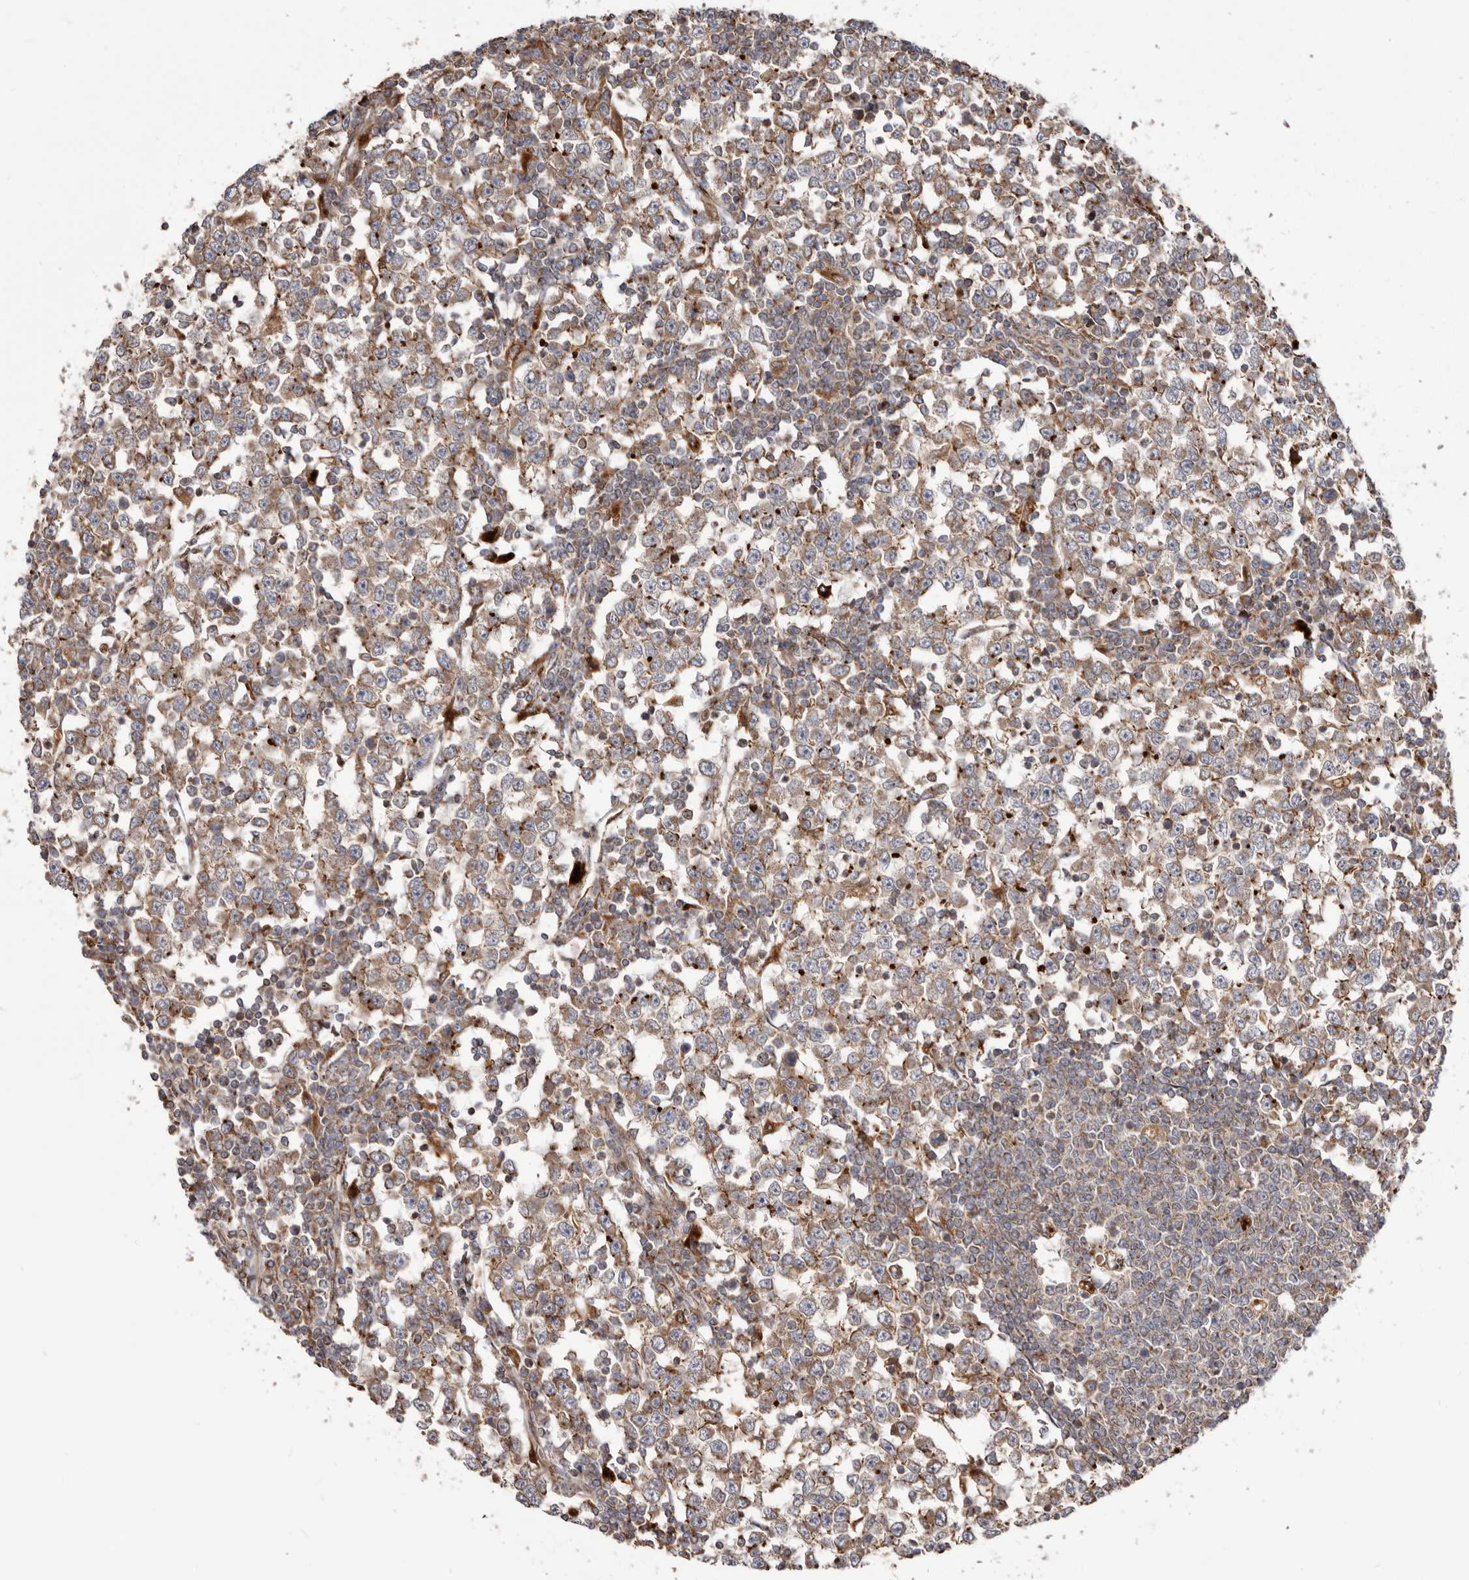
{"staining": {"intensity": "weak", "quantity": ">75%", "location": "cytoplasmic/membranous"}, "tissue": "testis cancer", "cell_type": "Tumor cells", "image_type": "cancer", "snomed": [{"axis": "morphology", "description": "Seminoma, NOS"}, {"axis": "topography", "description": "Testis"}], "caption": "High-power microscopy captured an immunohistochemistry (IHC) histopathology image of seminoma (testis), revealing weak cytoplasmic/membranous expression in approximately >75% of tumor cells.", "gene": "NUP43", "patient": {"sex": "male", "age": 65}}